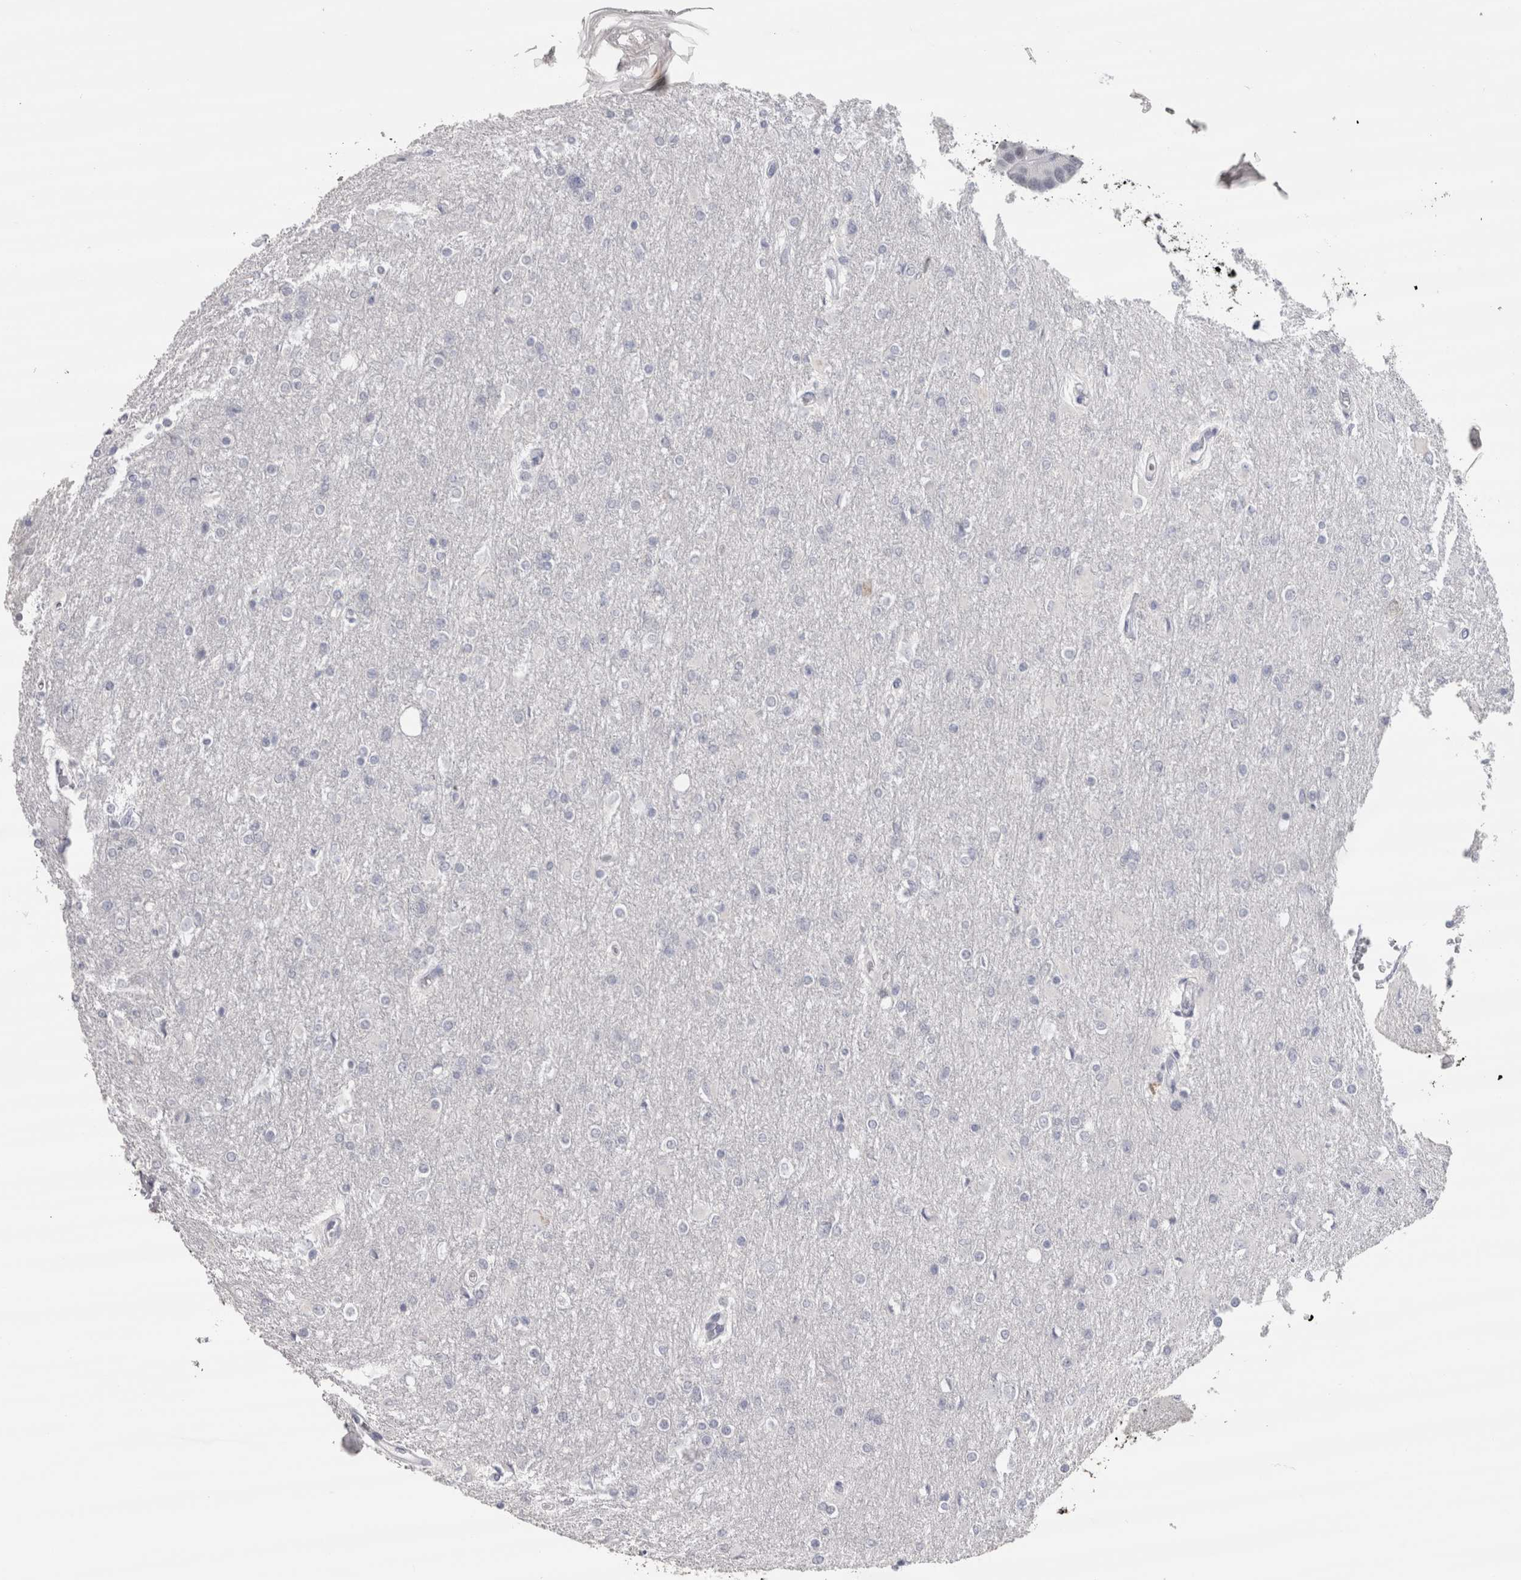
{"staining": {"intensity": "negative", "quantity": "none", "location": "none"}, "tissue": "glioma", "cell_type": "Tumor cells", "image_type": "cancer", "snomed": [{"axis": "morphology", "description": "Glioma, malignant, High grade"}, {"axis": "topography", "description": "Cerebral cortex"}], "caption": "Histopathology image shows no protein expression in tumor cells of glioma tissue.", "gene": "CDH17", "patient": {"sex": "female", "age": 36}}